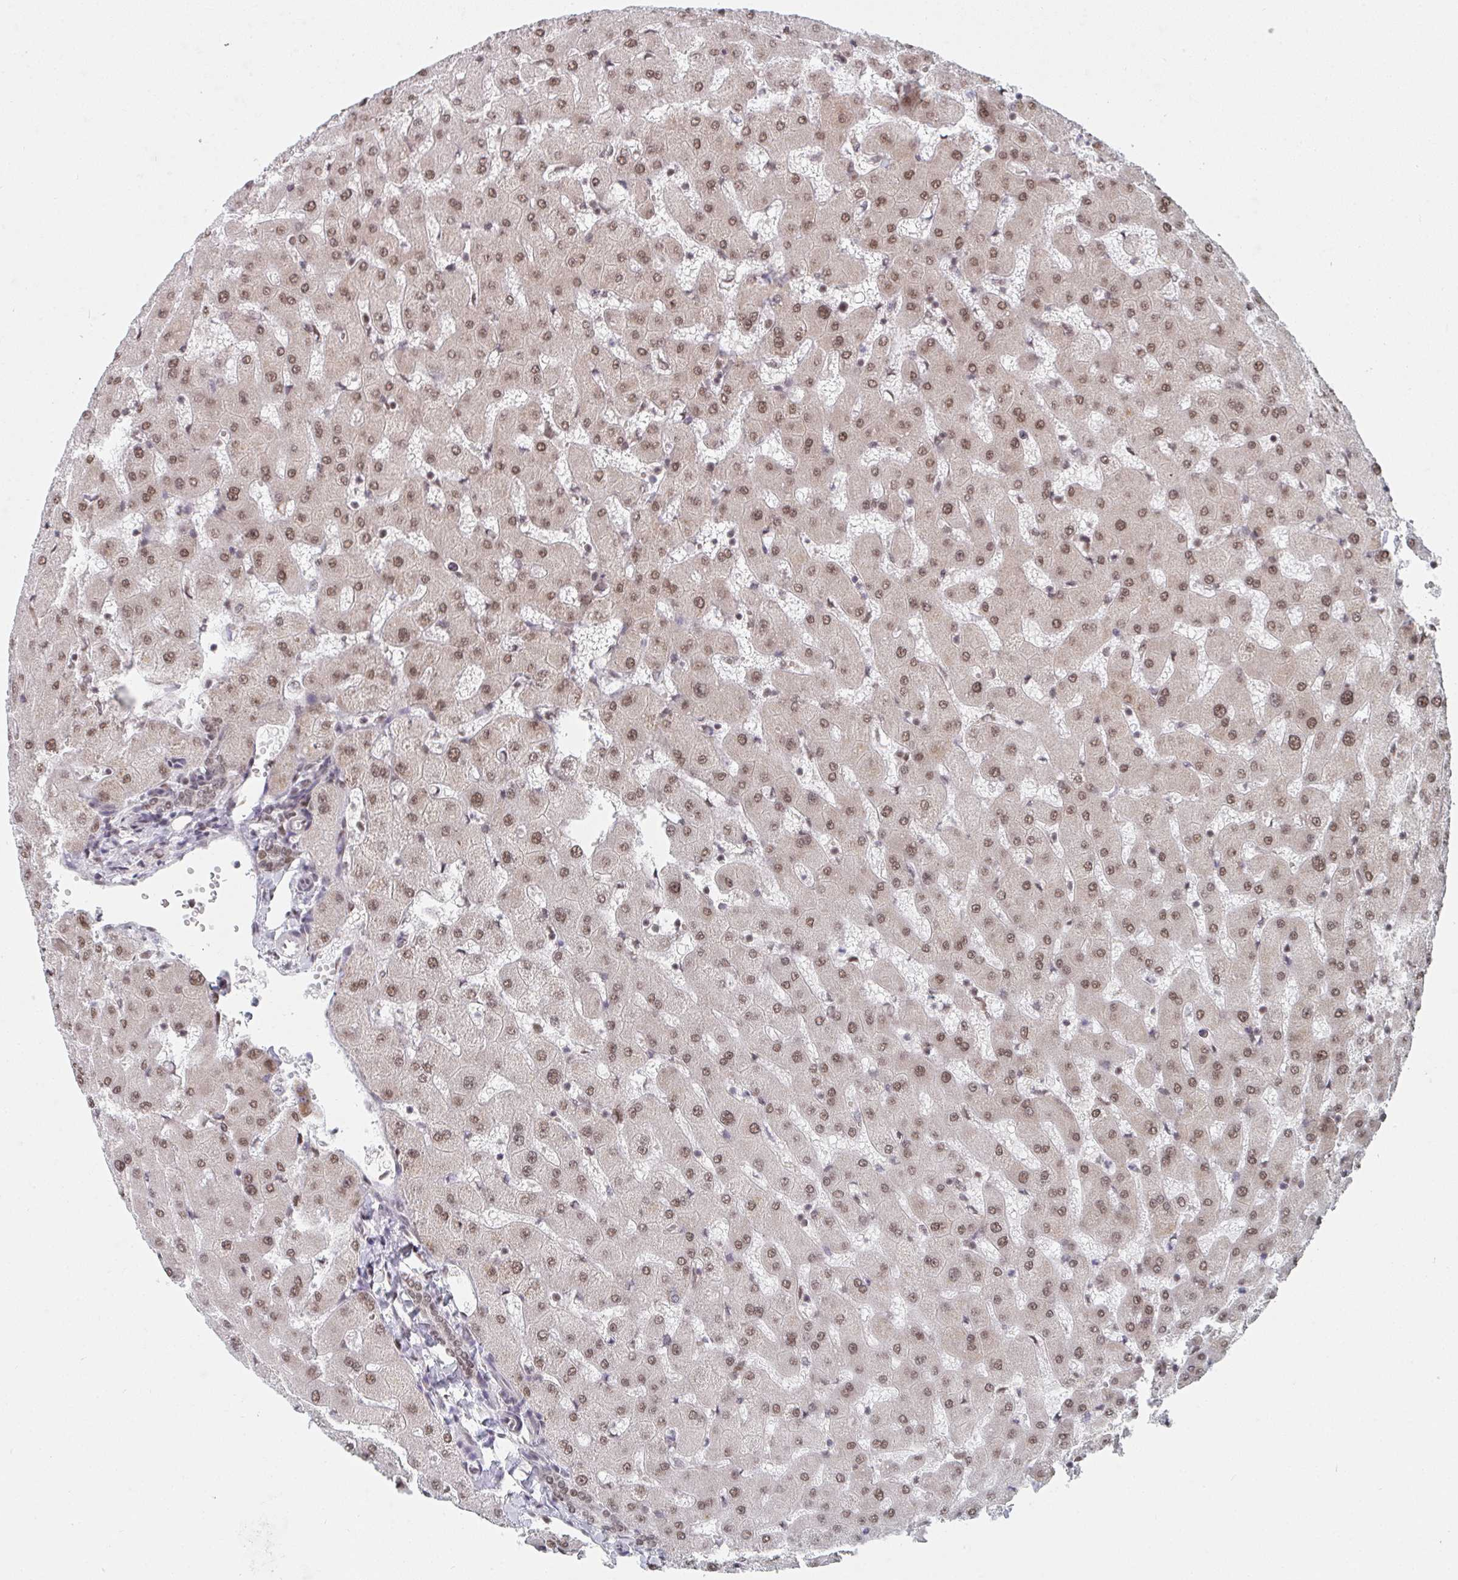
{"staining": {"intensity": "weak", "quantity": ">75%", "location": "nuclear"}, "tissue": "liver", "cell_type": "Cholangiocytes", "image_type": "normal", "snomed": [{"axis": "morphology", "description": "Normal tissue, NOS"}, {"axis": "topography", "description": "Liver"}], "caption": "High-power microscopy captured an immunohistochemistry histopathology image of benign liver, revealing weak nuclear staining in approximately >75% of cholangiocytes.", "gene": "MBNL1", "patient": {"sex": "female", "age": 63}}